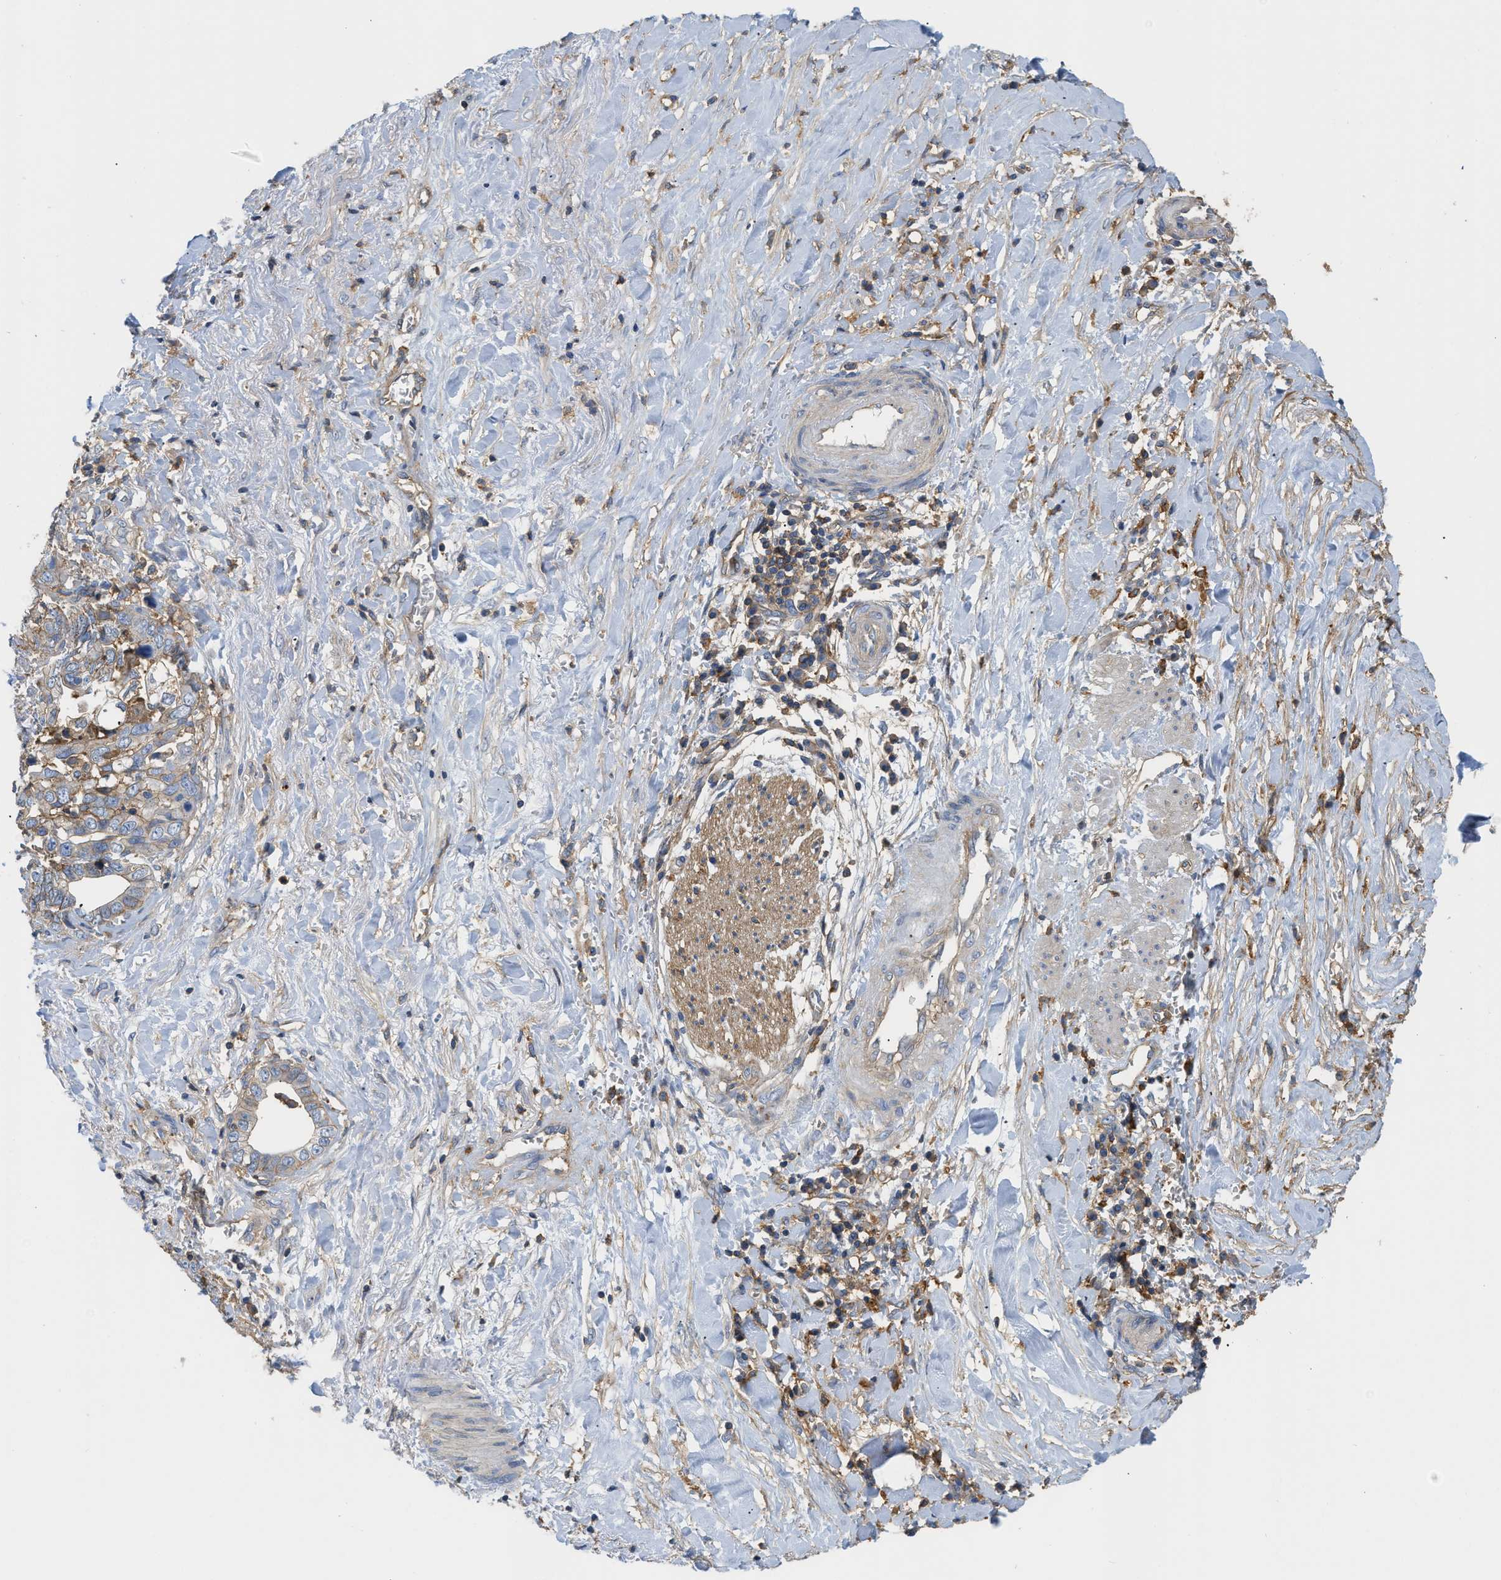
{"staining": {"intensity": "weak", "quantity": "<25%", "location": "cytoplasmic/membranous"}, "tissue": "liver cancer", "cell_type": "Tumor cells", "image_type": "cancer", "snomed": [{"axis": "morphology", "description": "Cholangiocarcinoma"}, {"axis": "topography", "description": "Liver"}], "caption": "Immunohistochemistry photomicrograph of neoplastic tissue: liver cholangiocarcinoma stained with DAB demonstrates no significant protein staining in tumor cells.", "gene": "GNB4", "patient": {"sex": "female", "age": 79}}